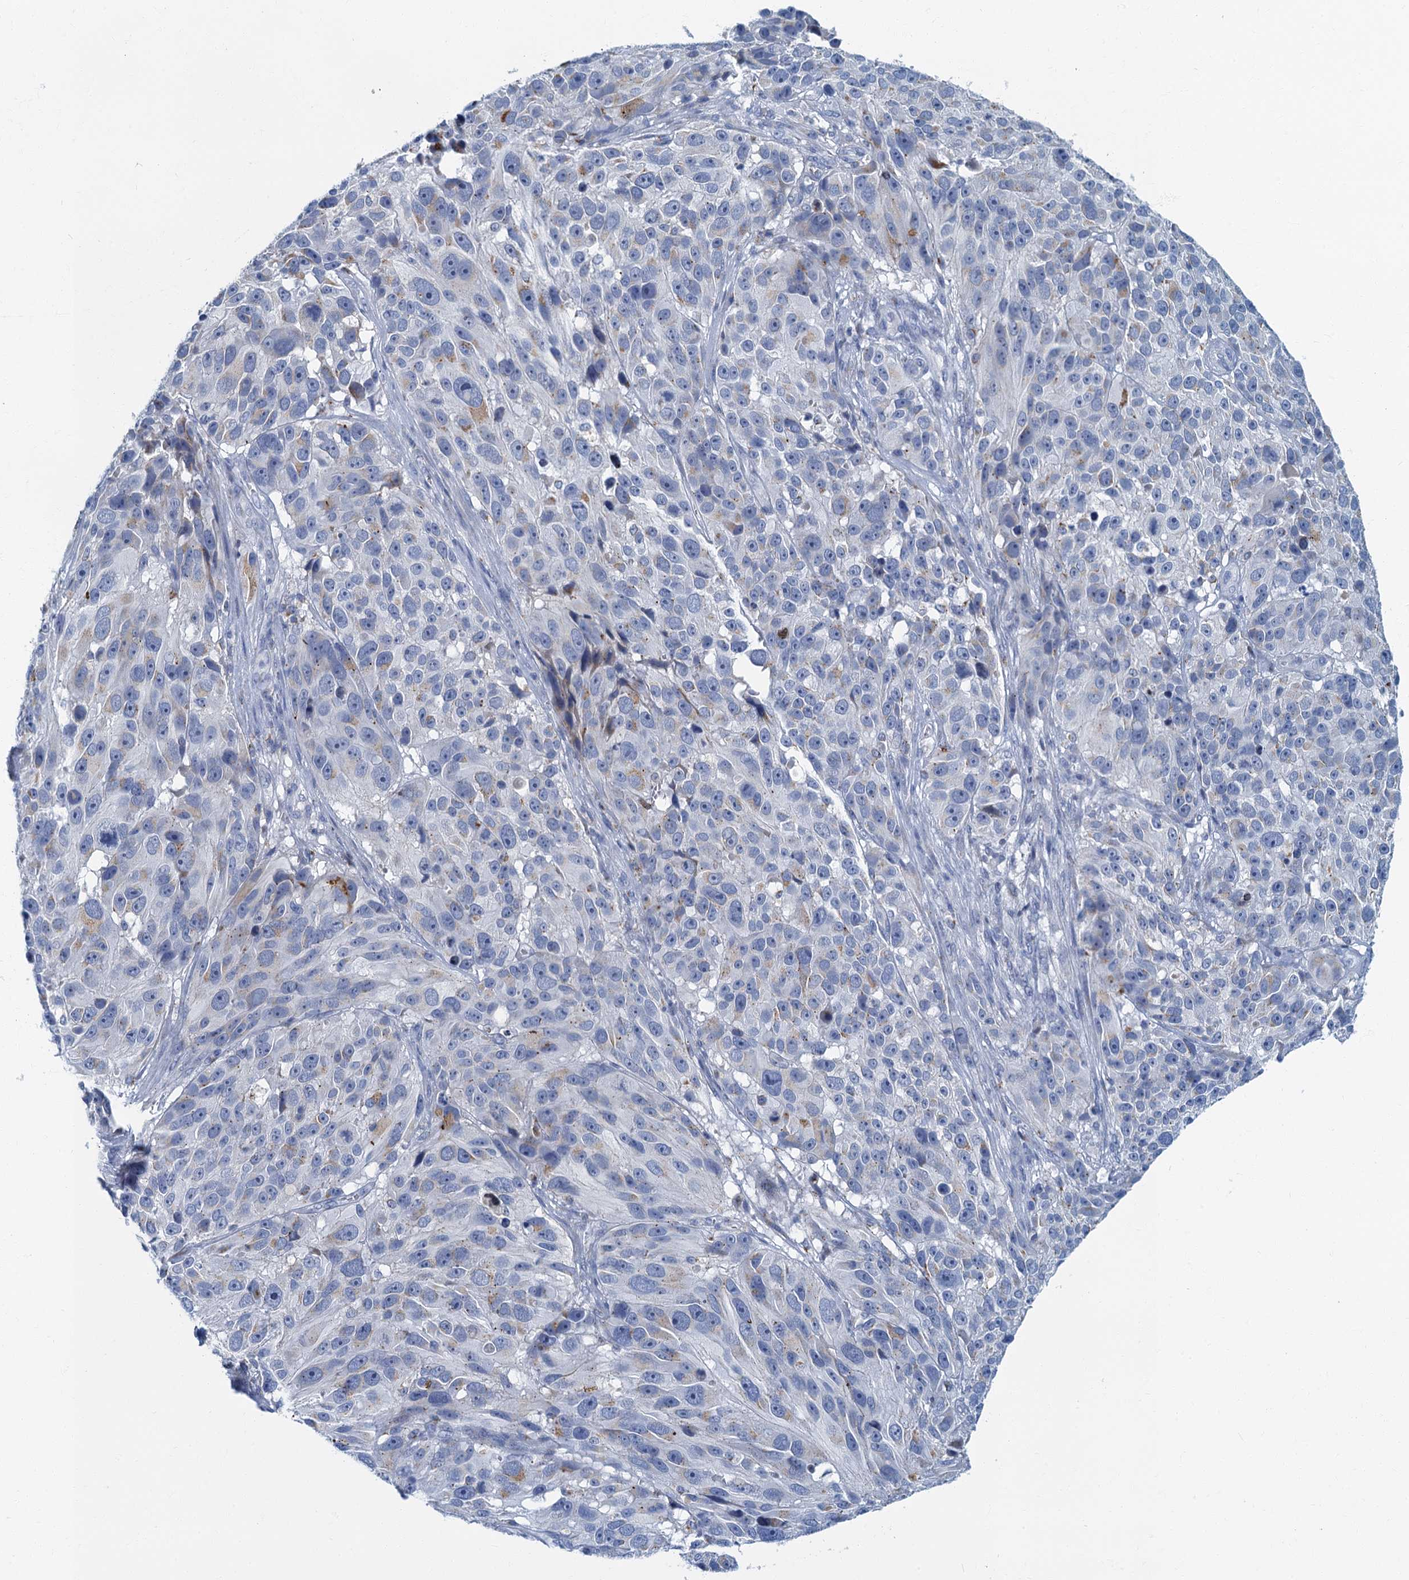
{"staining": {"intensity": "weak", "quantity": "<25%", "location": "cytoplasmic/membranous"}, "tissue": "melanoma", "cell_type": "Tumor cells", "image_type": "cancer", "snomed": [{"axis": "morphology", "description": "Malignant melanoma, NOS"}, {"axis": "topography", "description": "Skin"}], "caption": "Immunohistochemistry (IHC) of human malignant melanoma shows no expression in tumor cells.", "gene": "LYPD3", "patient": {"sex": "male", "age": 84}}